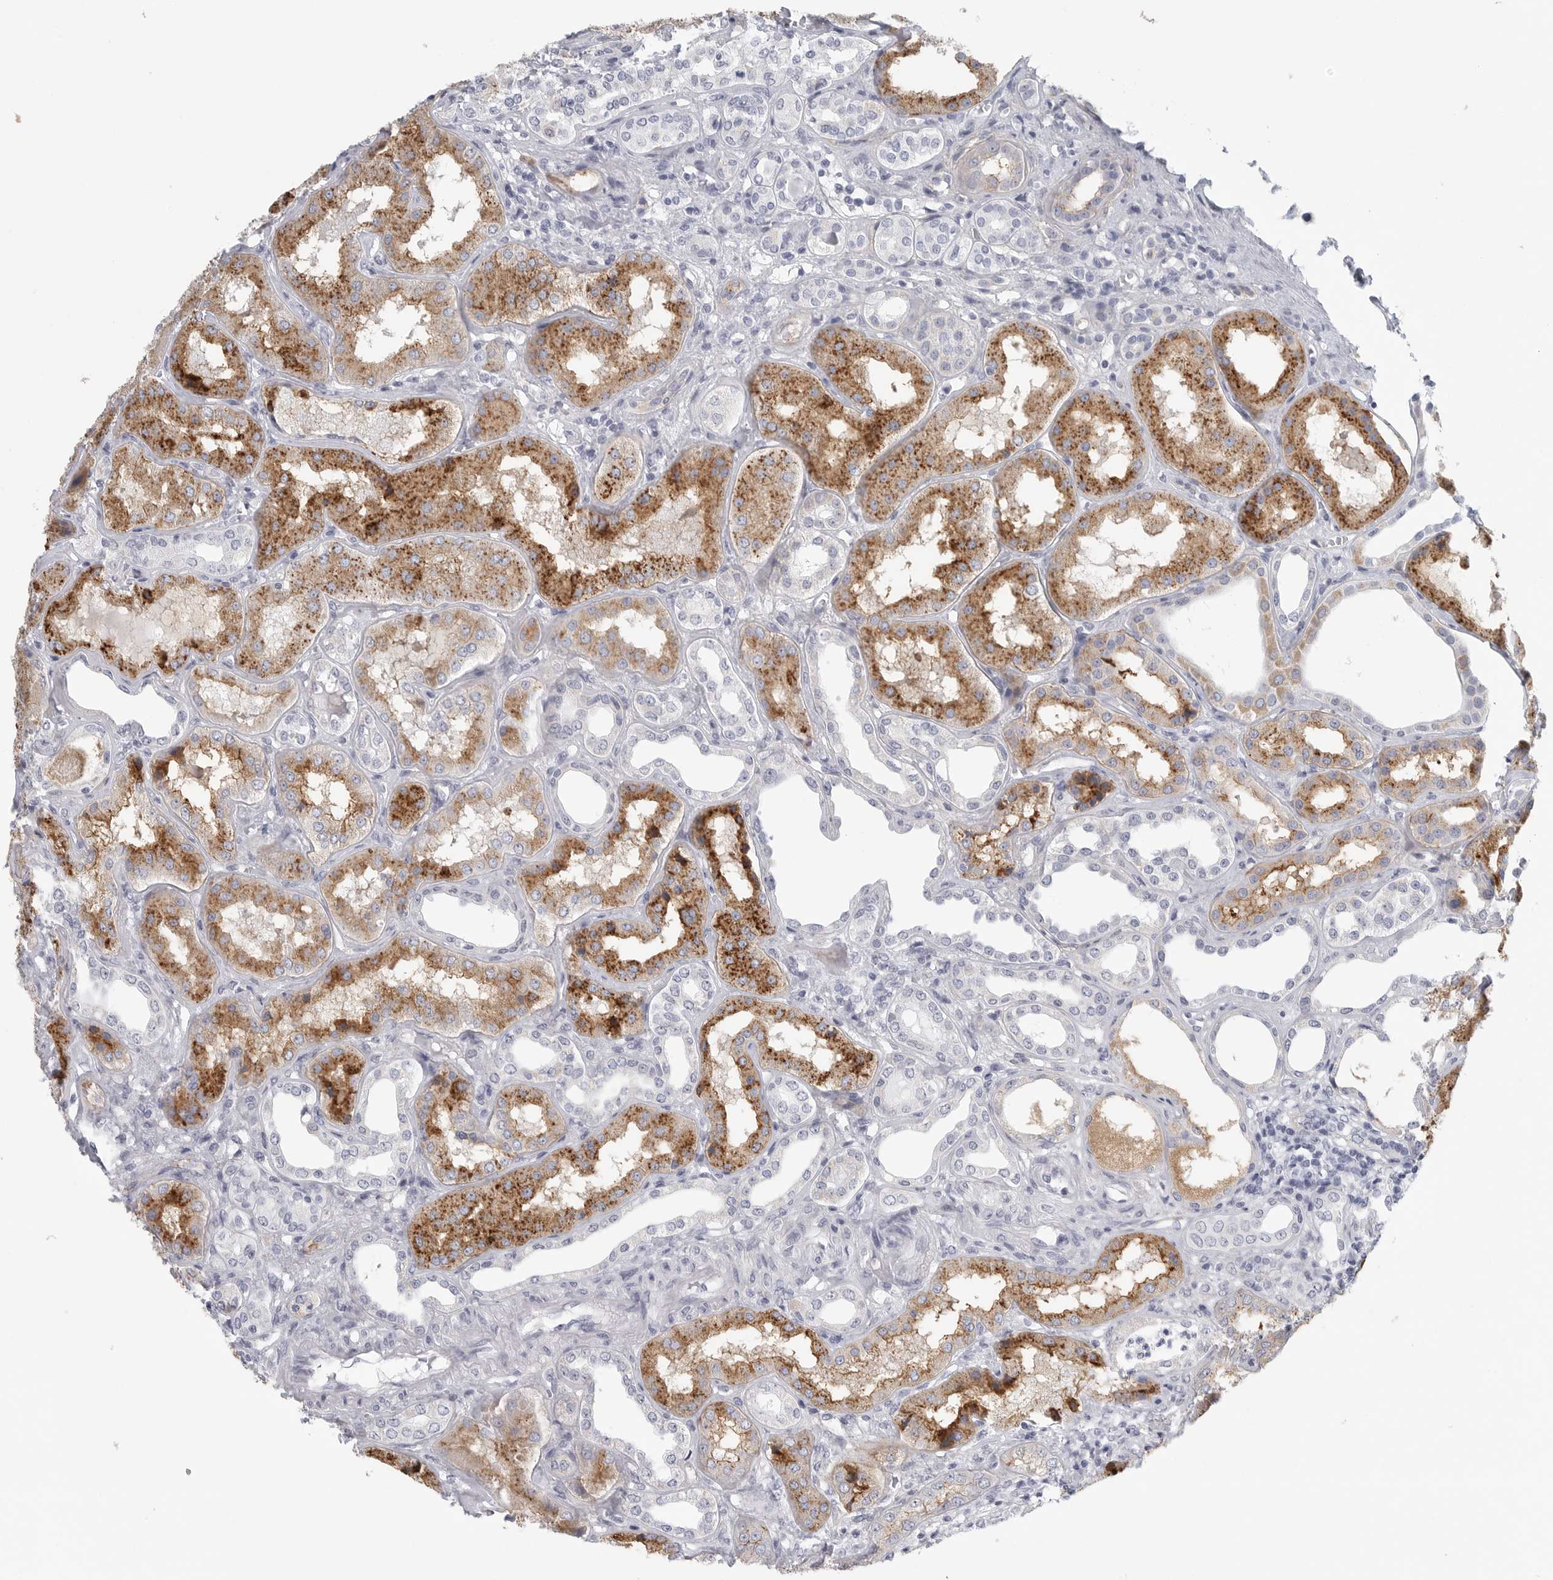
{"staining": {"intensity": "strong", "quantity": "25%-75%", "location": "cytoplasmic/membranous"}, "tissue": "kidney", "cell_type": "Cells in glomeruli", "image_type": "normal", "snomed": [{"axis": "morphology", "description": "Normal tissue, NOS"}, {"axis": "topography", "description": "Kidney"}], "caption": "Immunohistochemistry (IHC) of normal kidney demonstrates high levels of strong cytoplasmic/membranous positivity in about 25%-75% of cells in glomeruli.", "gene": "TNR", "patient": {"sex": "female", "age": 56}}